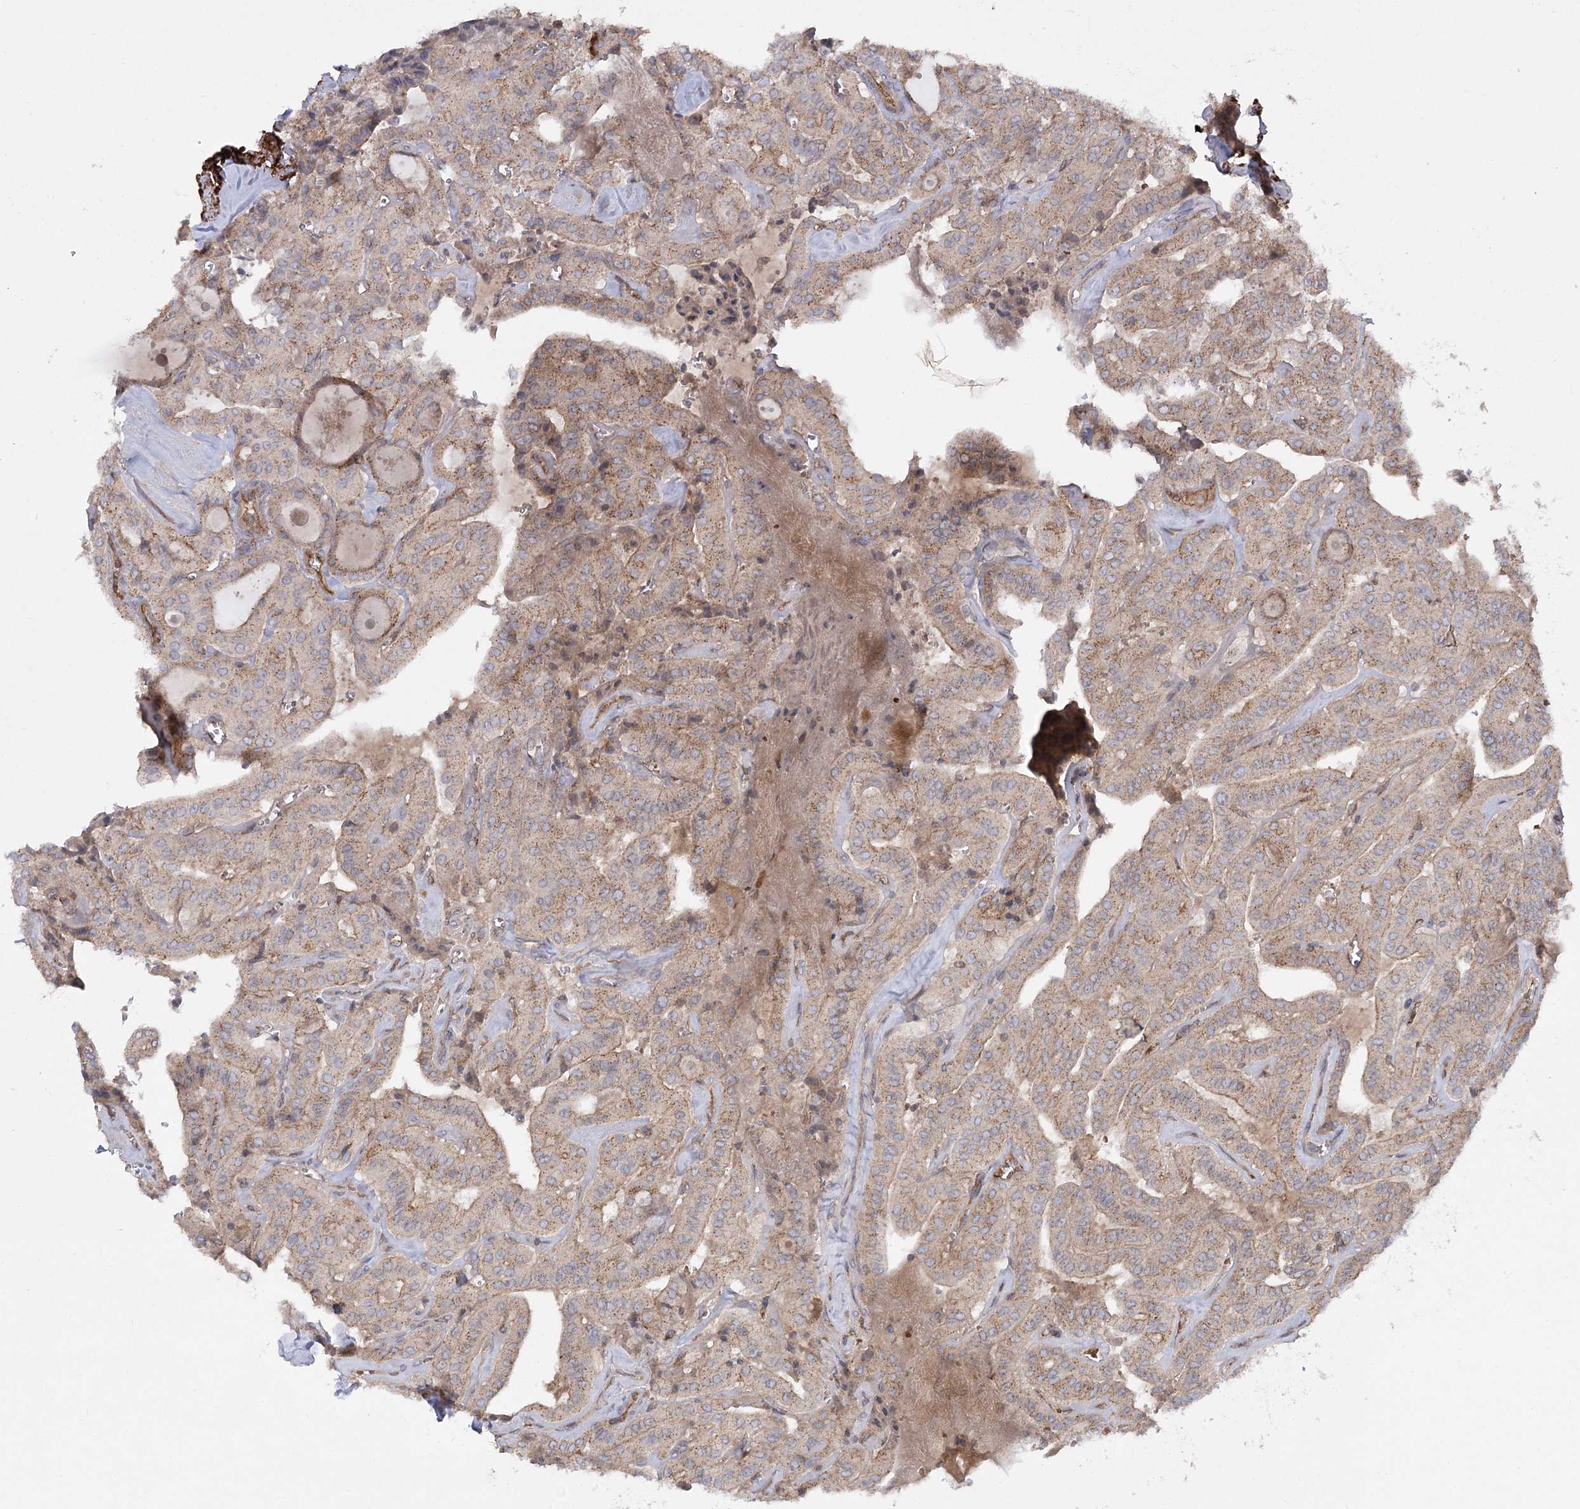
{"staining": {"intensity": "weak", "quantity": ">75%", "location": "cytoplasmic/membranous"}, "tissue": "thyroid cancer", "cell_type": "Tumor cells", "image_type": "cancer", "snomed": [{"axis": "morphology", "description": "Papillary adenocarcinoma, NOS"}, {"axis": "topography", "description": "Thyroid gland"}], "caption": "Papillary adenocarcinoma (thyroid) stained with a brown dye displays weak cytoplasmic/membranous positive expression in approximately >75% of tumor cells.", "gene": "KIAA0825", "patient": {"sex": "male", "age": 52}}